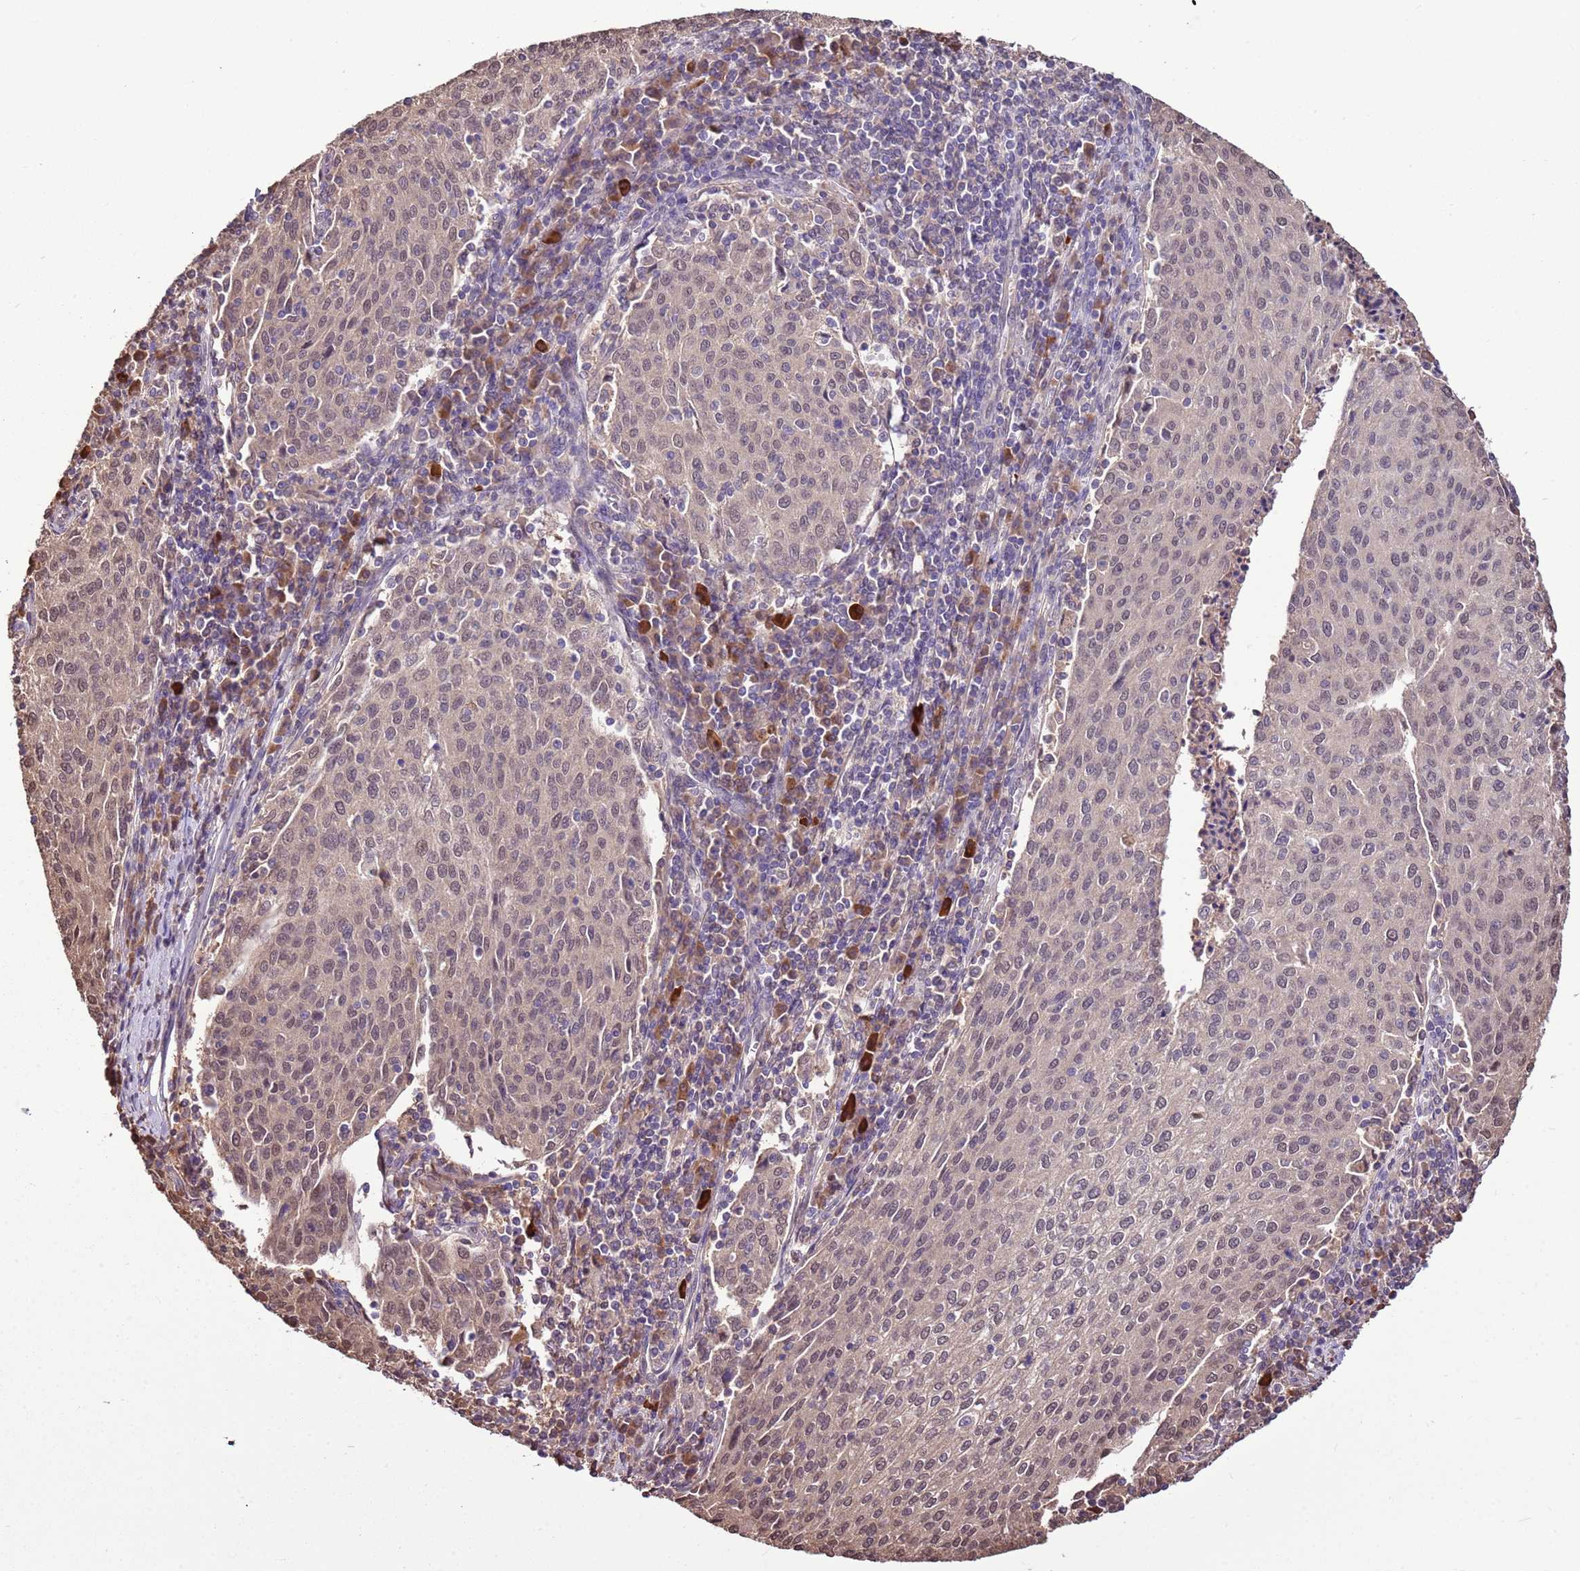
{"staining": {"intensity": "weak", "quantity": "<25%", "location": "nuclear"}, "tissue": "cervical cancer", "cell_type": "Tumor cells", "image_type": "cancer", "snomed": [{"axis": "morphology", "description": "Squamous cell carcinoma, NOS"}, {"axis": "topography", "description": "Cervix"}], "caption": "A photomicrograph of cervical cancer stained for a protein displays no brown staining in tumor cells.", "gene": "BBS5", "patient": {"sex": "female", "age": 46}}